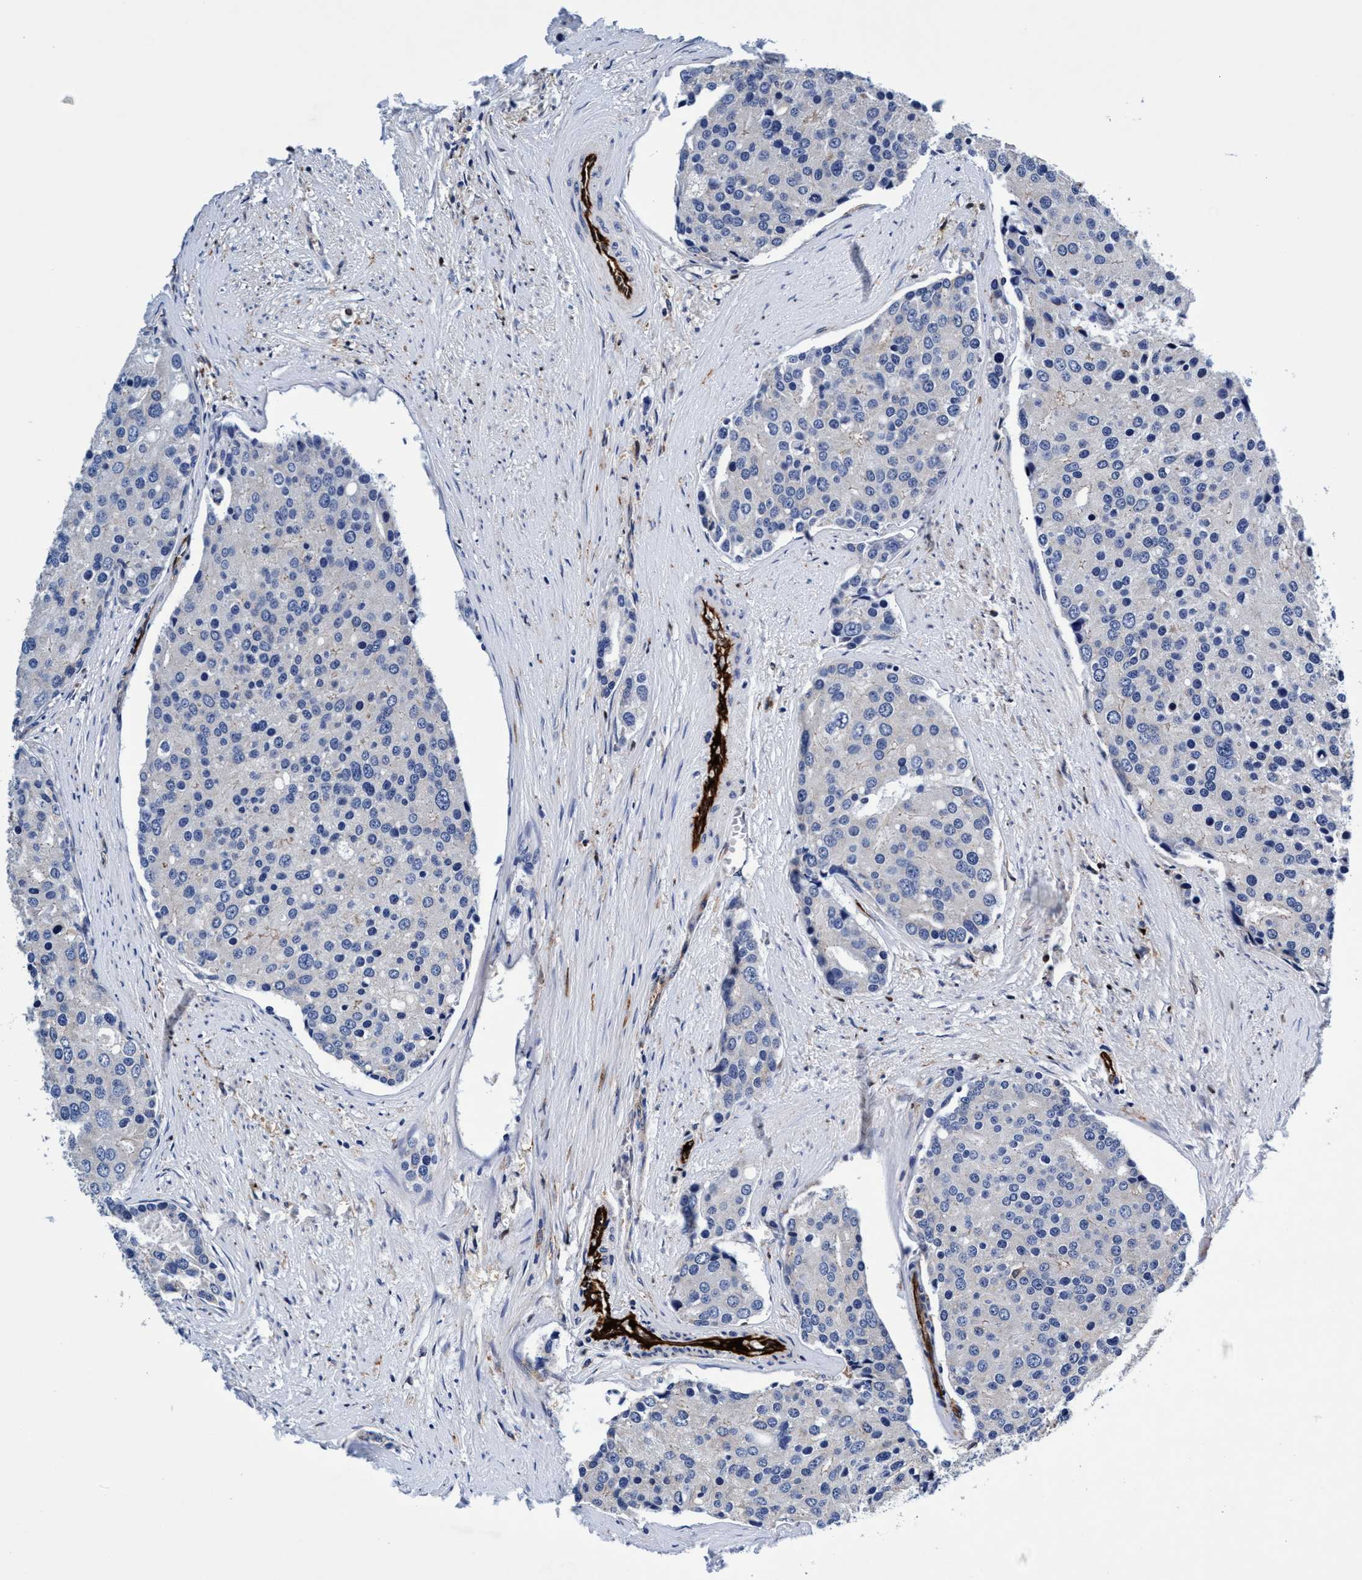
{"staining": {"intensity": "negative", "quantity": "none", "location": "none"}, "tissue": "prostate cancer", "cell_type": "Tumor cells", "image_type": "cancer", "snomed": [{"axis": "morphology", "description": "Adenocarcinoma, High grade"}, {"axis": "topography", "description": "Prostate"}], "caption": "There is no significant expression in tumor cells of prostate cancer.", "gene": "UBALD2", "patient": {"sex": "male", "age": 50}}